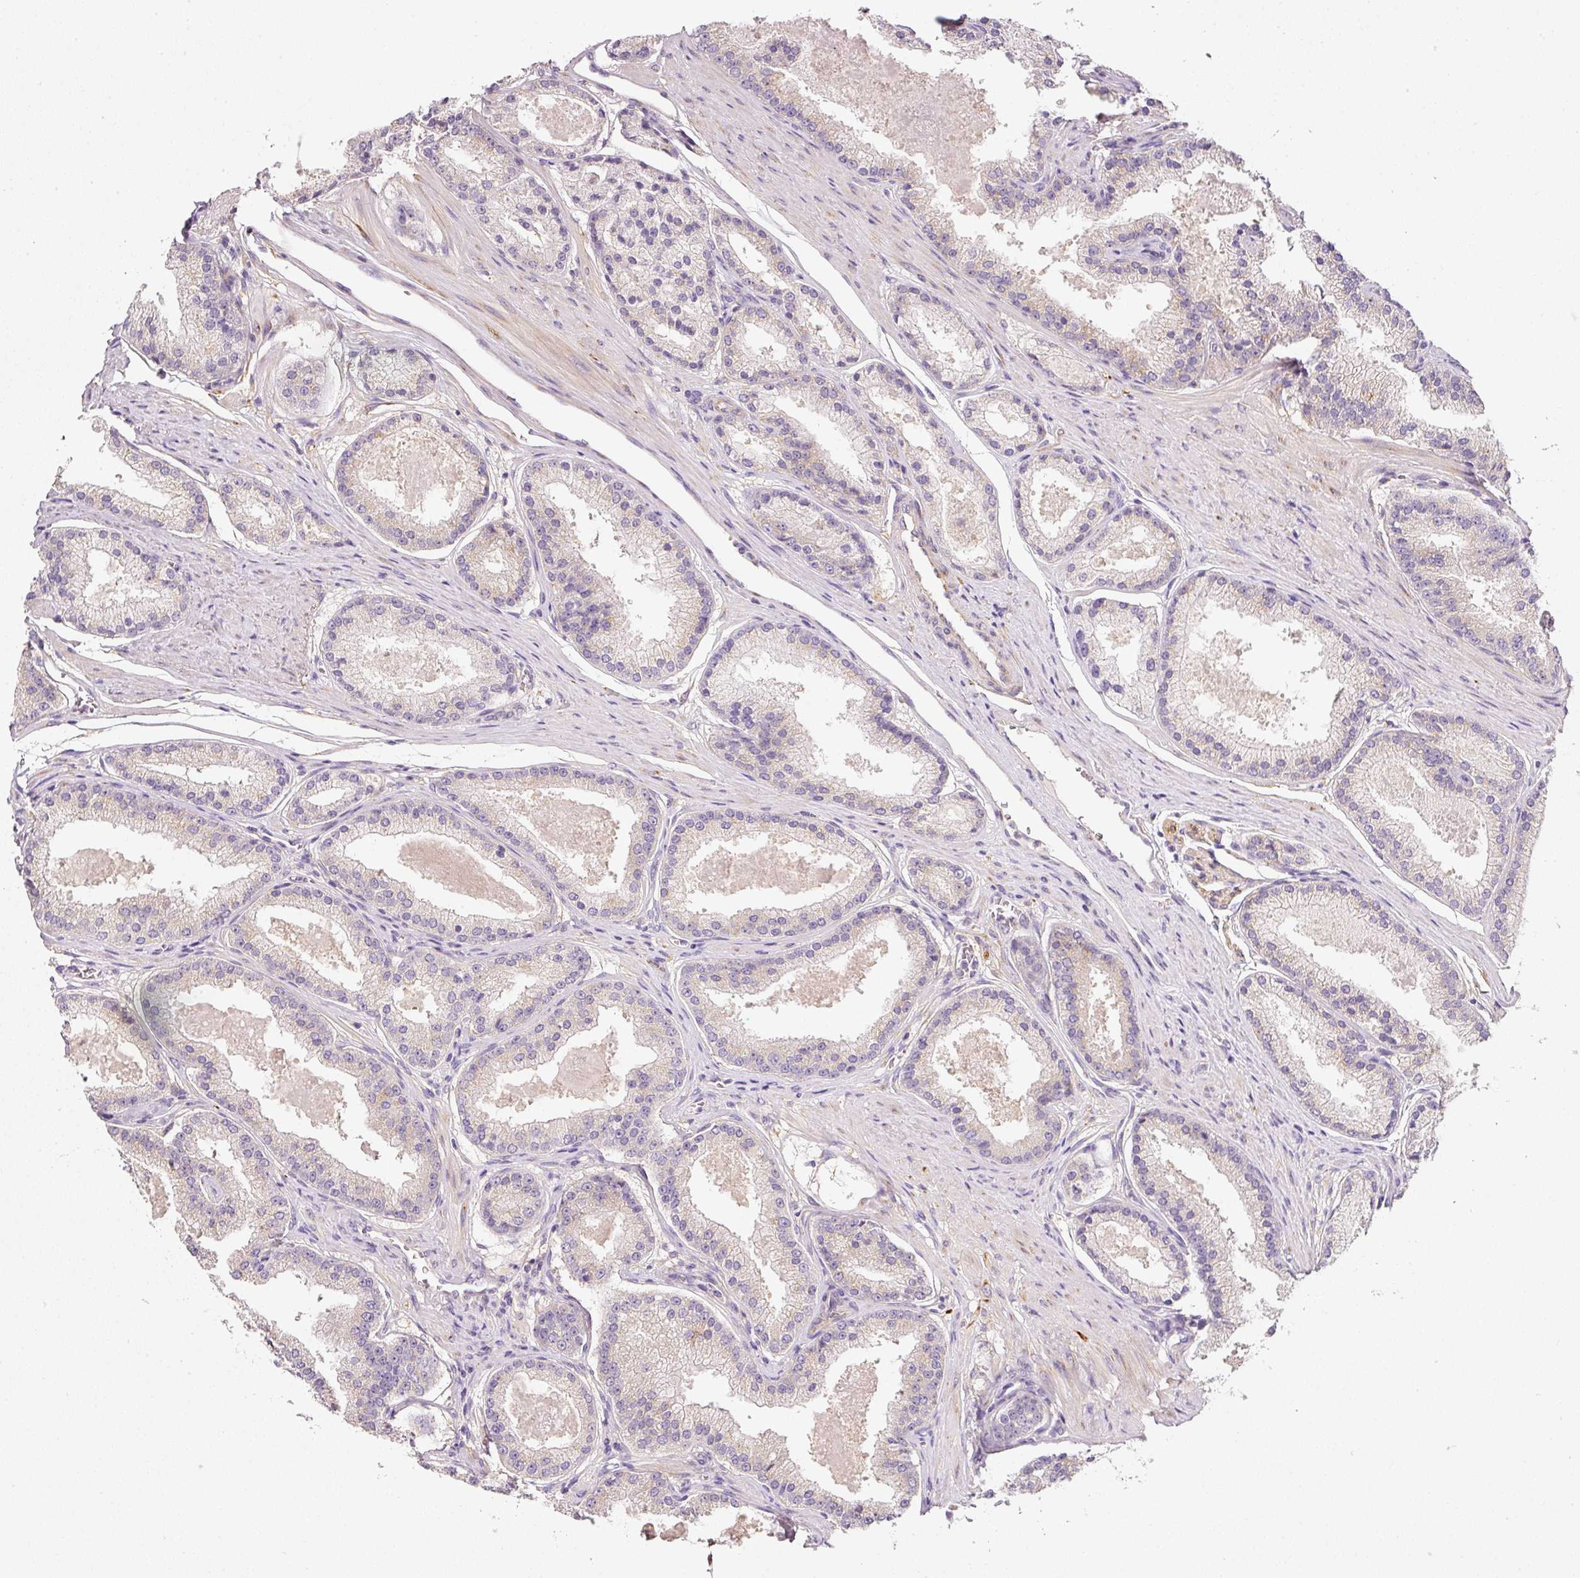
{"staining": {"intensity": "negative", "quantity": "none", "location": "none"}, "tissue": "prostate cancer", "cell_type": "Tumor cells", "image_type": "cancer", "snomed": [{"axis": "morphology", "description": "Adenocarcinoma, Low grade"}, {"axis": "topography", "description": "Prostate"}], "caption": "This is an IHC histopathology image of human prostate cancer (low-grade adenocarcinoma). There is no staining in tumor cells.", "gene": "RNF167", "patient": {"sex": "male", "age": 59}}